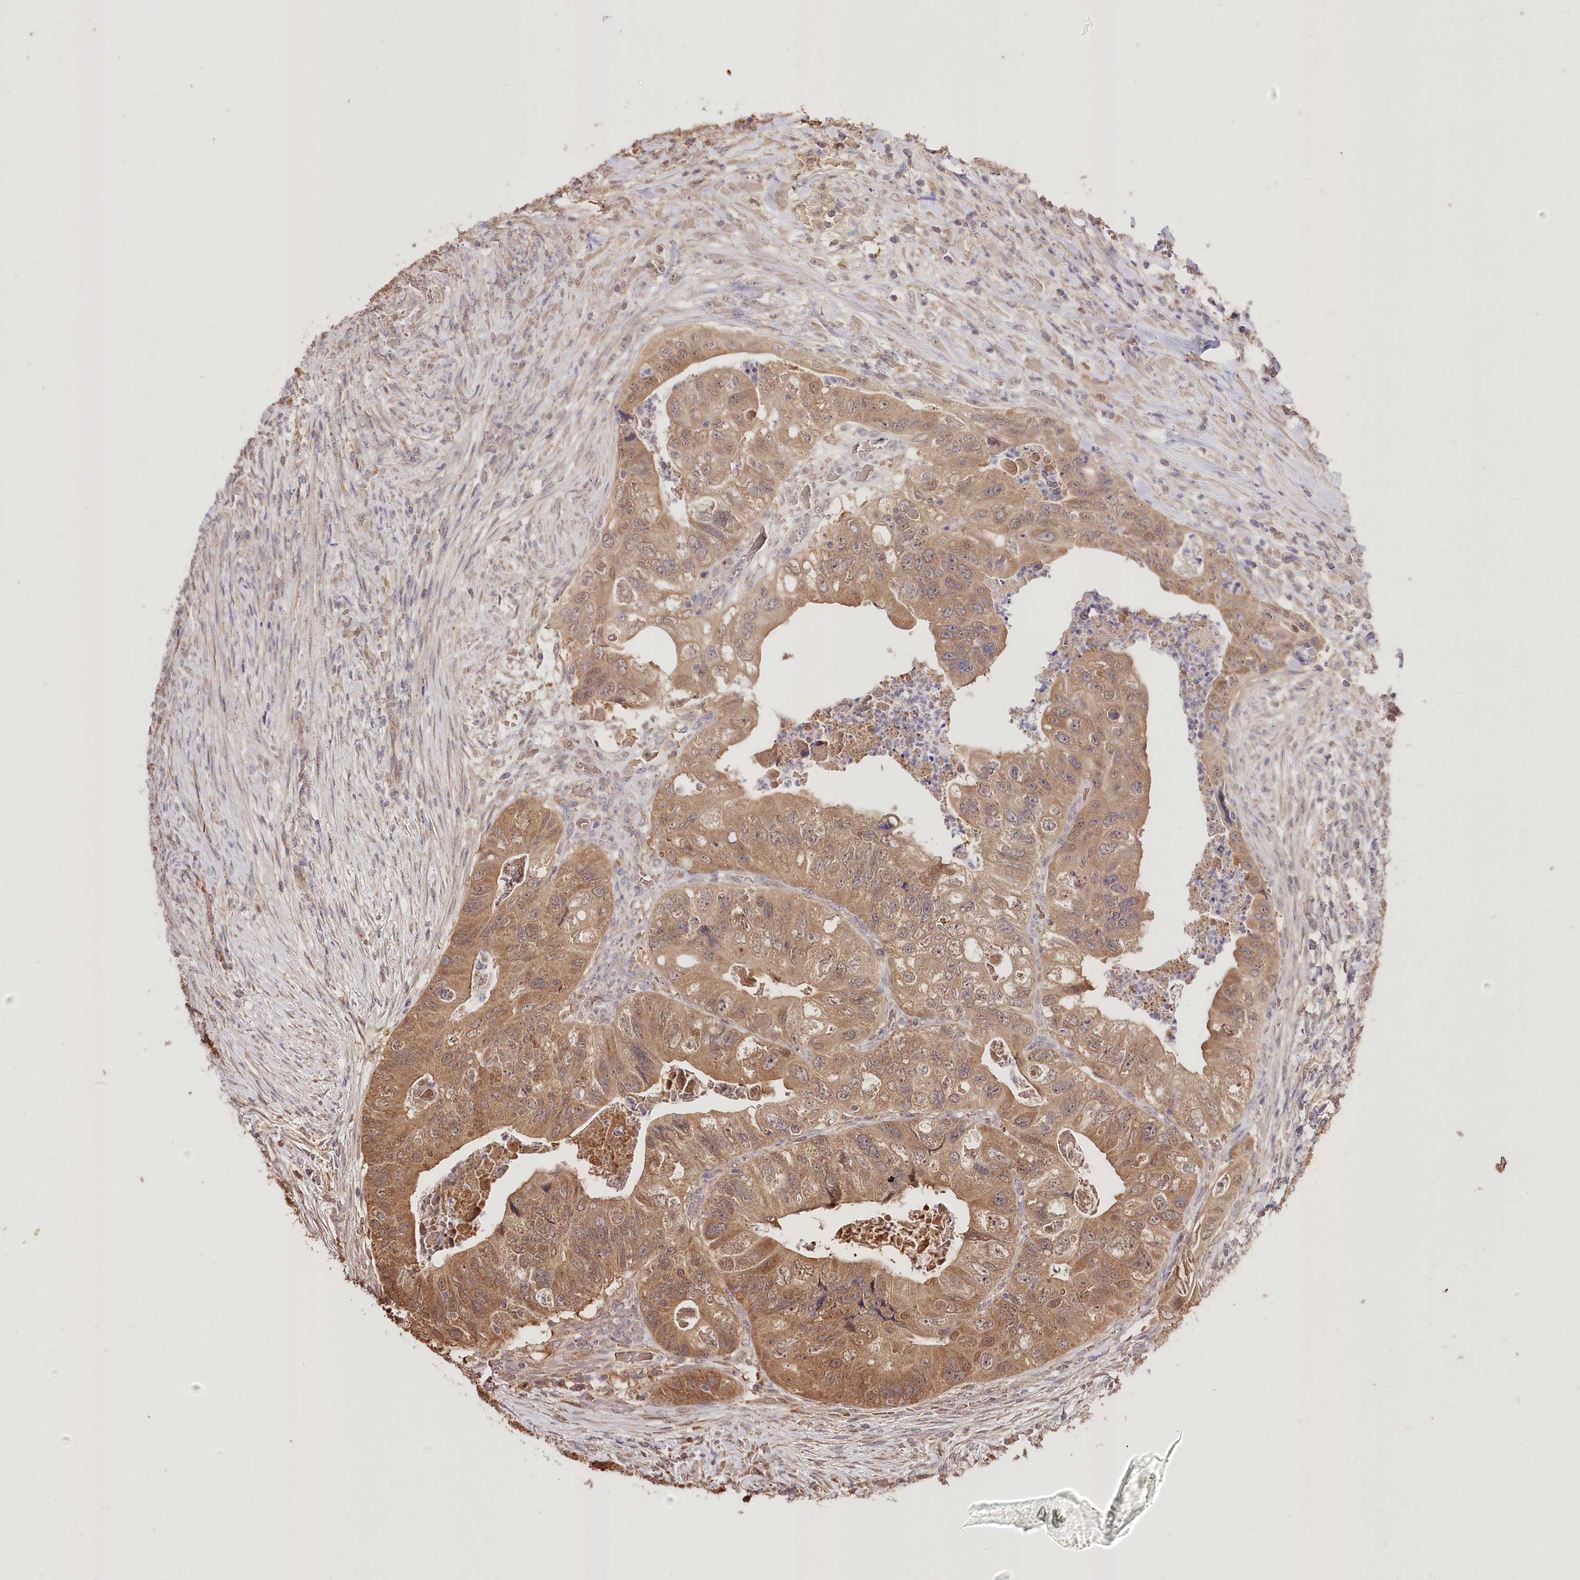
{"staining": {"intensity": "moderate", "quantity": ">75%", "location": "cytoplasmic/membranous"}, "tissue": "colorectal cancer", "cell_type": "Tumor cells", "image_type": "cancer", "snomed": [{"axis": "morphology", "description": "Adenocarcinoma, NOS"}, {"axis": "topography", "description": "Rectum"}], "caption": "Approximately >75% of tumor cells in adenocarcinoma (colorectal) demonstrate moderate cytoplasmic/membranous protein expression as visualized by brown immunohistochemical staining.", "gene": "R3HDM2", "patient": {"sex": "male", "age": 63}}